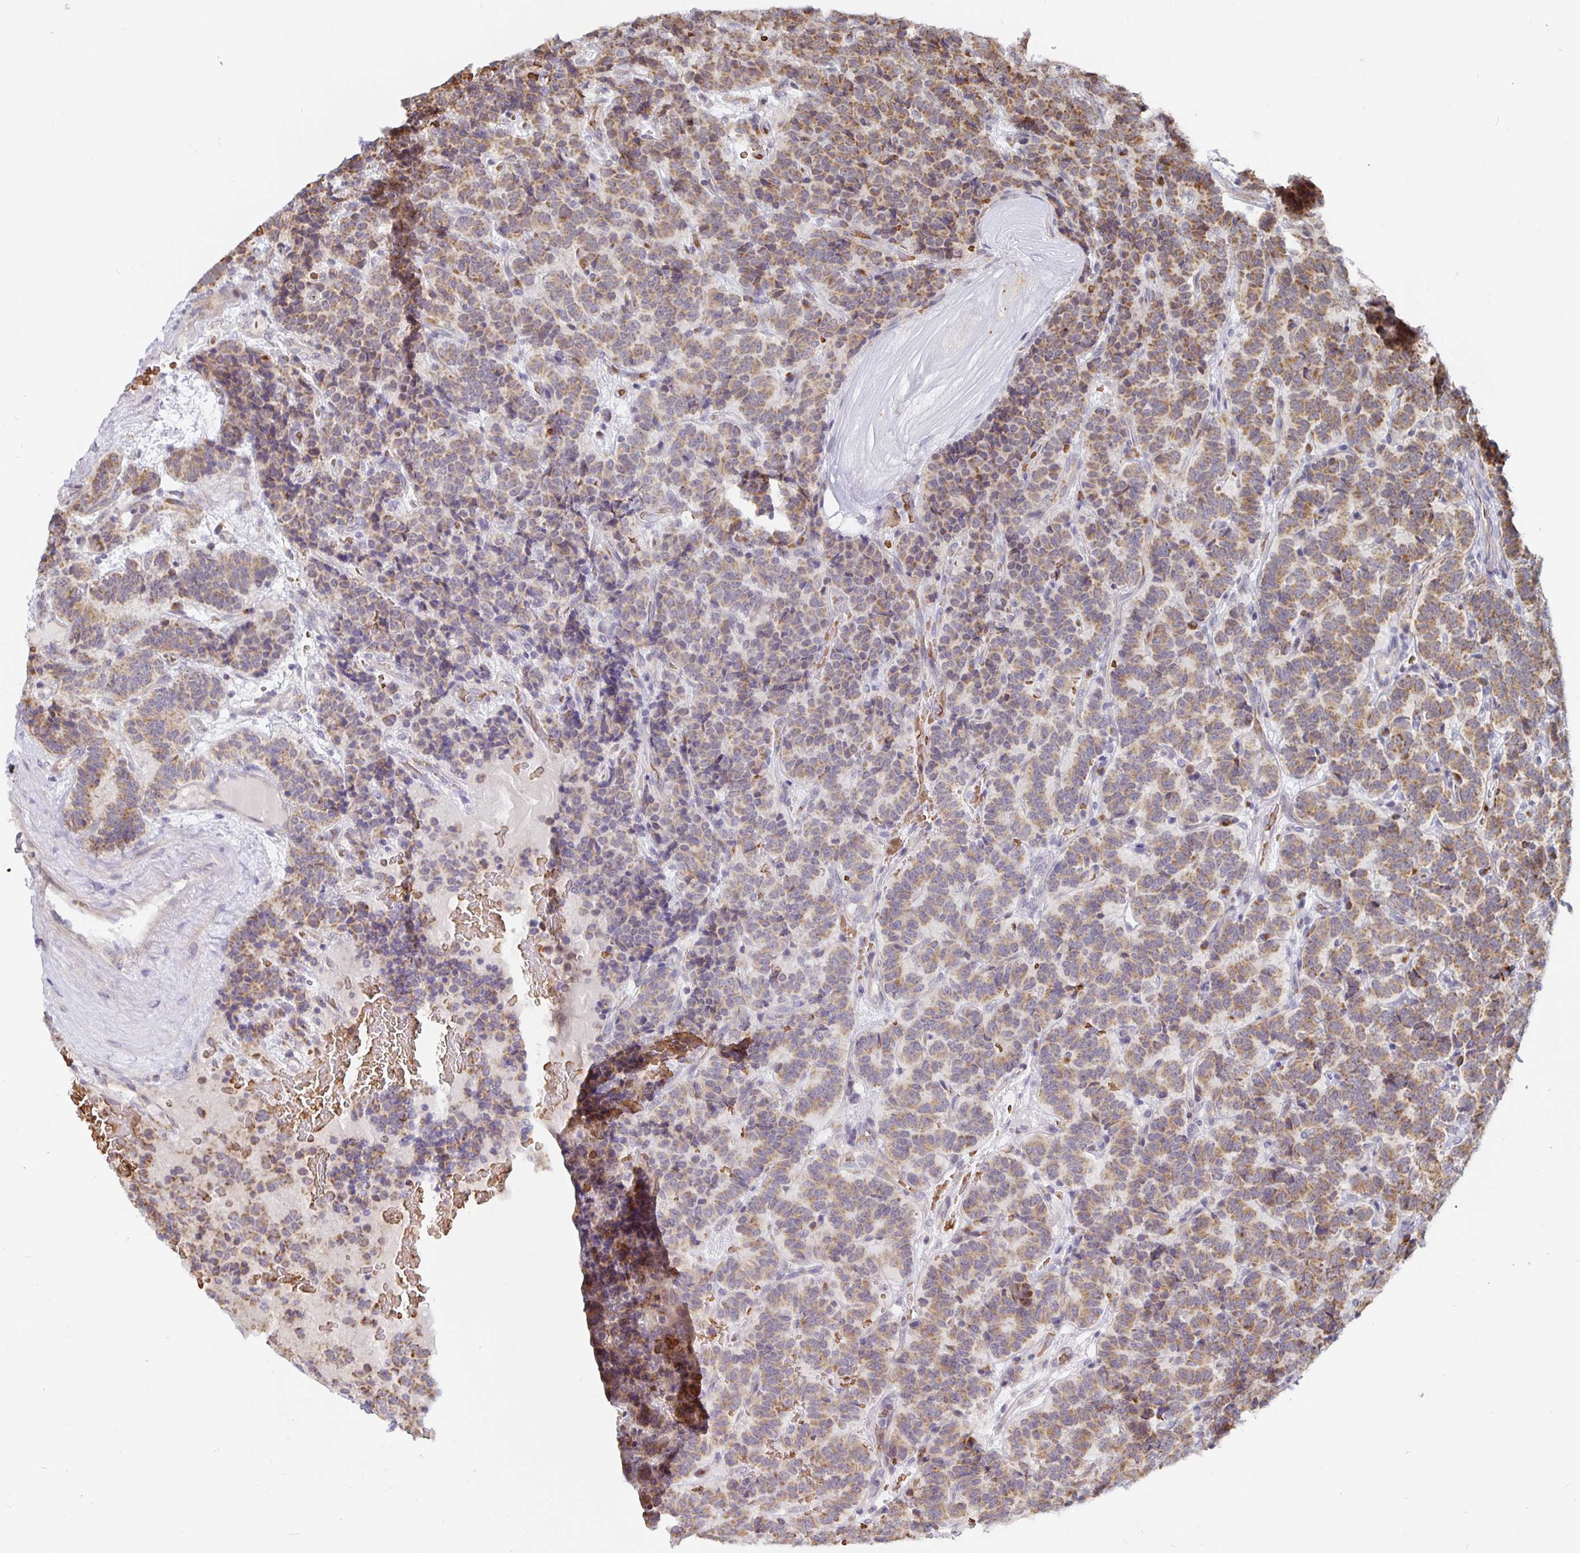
{"staining": {"intensity": "moderate", "quantity": "25%-75%", "location": "cytoplasmic/membranous"}, "tissue": "carcinoid", "cell_type": "Tumor cells", "image_type": "cancer", "snomed": [{"axis": "morphology", "description": "Carcinoid, malignant, NOS"}, {"axis": "topography", "description": "Pancreas"}], "caption": "Immunohistochemistry of human carcinoid reveals medium levels of moderate cytoplasmic/membranous staining in approximately 25%-75% of tumor cells.", "gene": "MRPL28", "patient": {"sex": "male", "age": 36}}